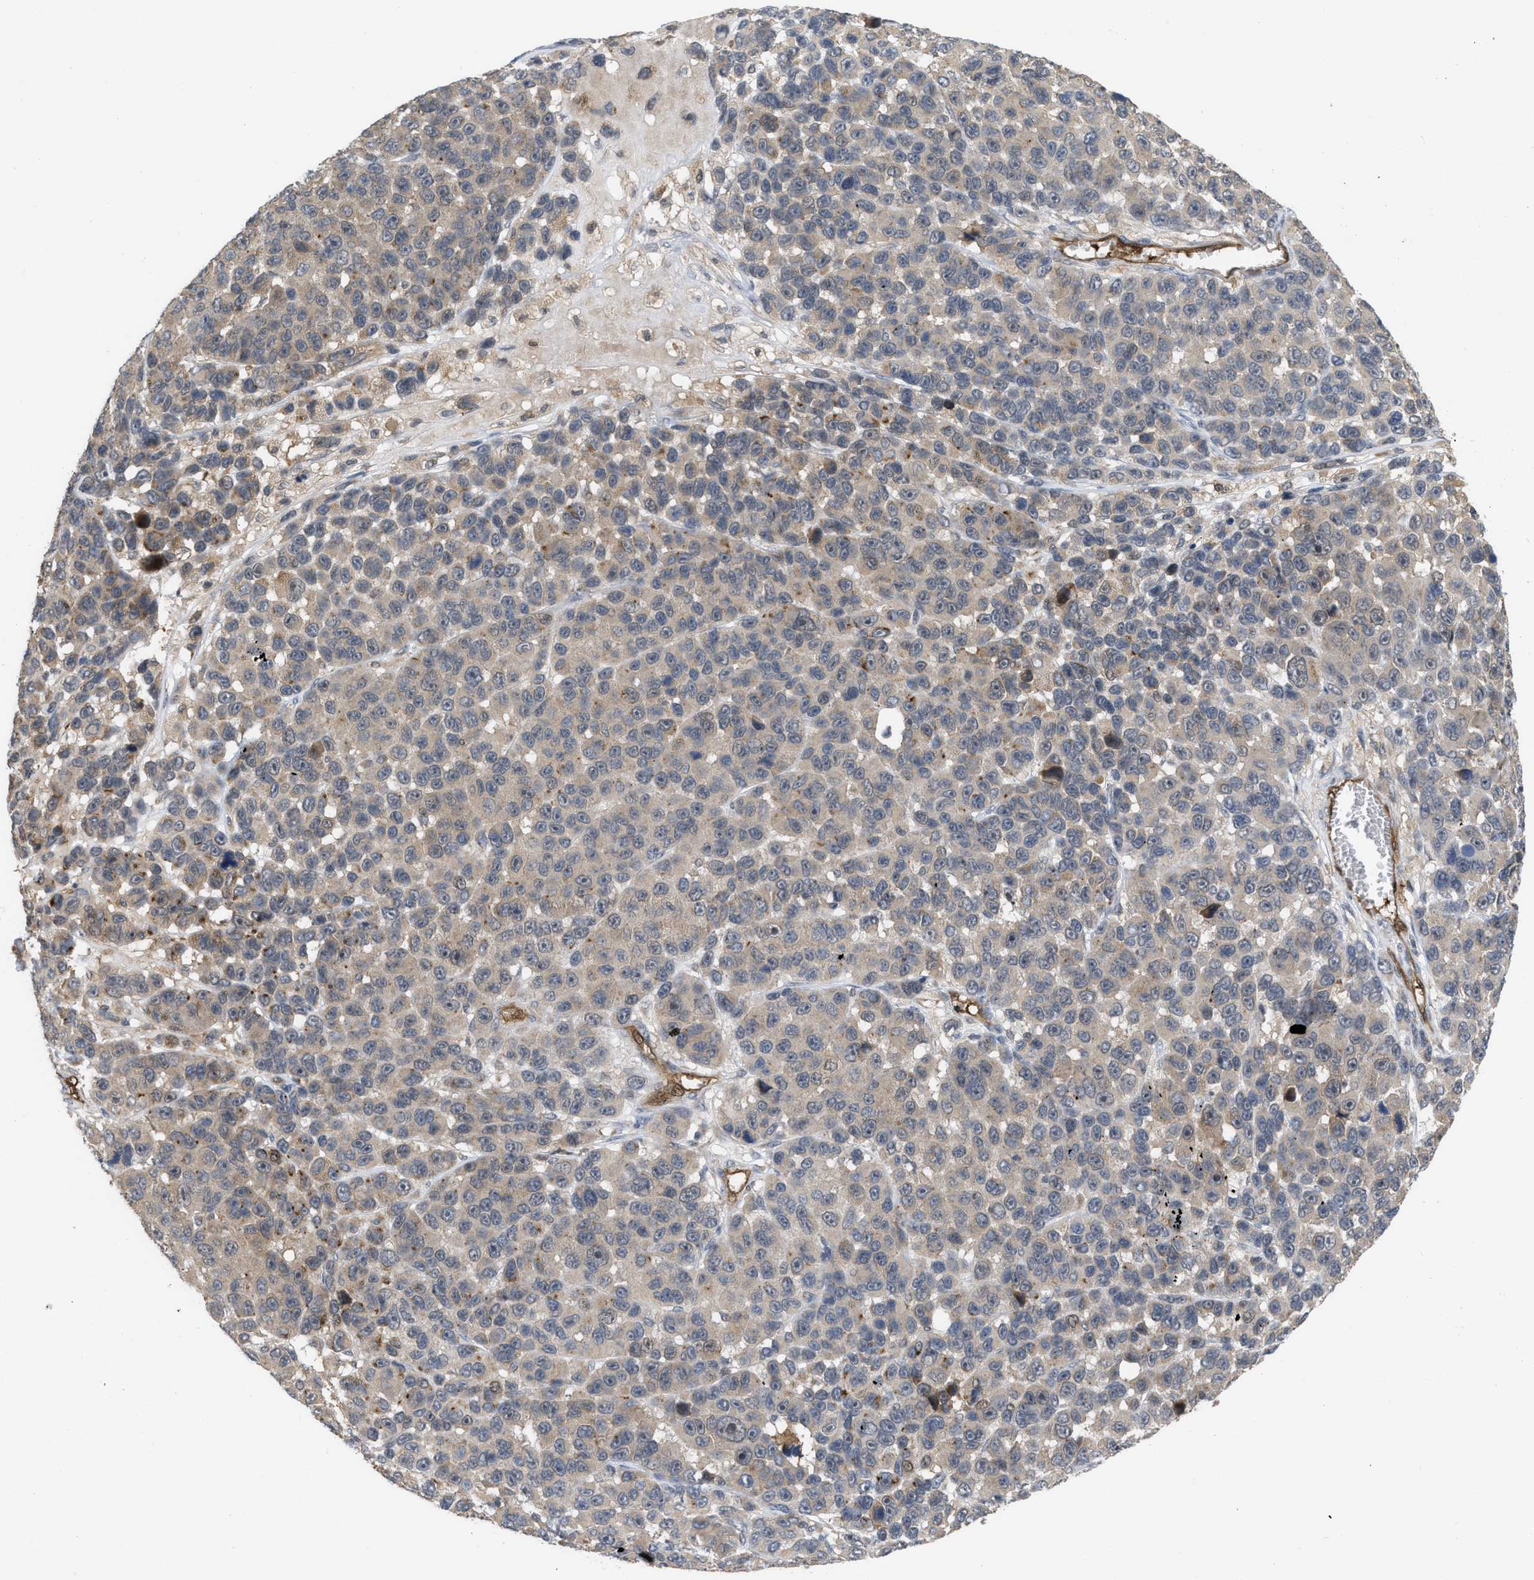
{"staining": {"intensity": "weak", "quantity": "<25%", "location": "cytoplasmic/membranous"}, "tissue": "melanoma", "cell_type": "Tumor cells", "image_type": "cancer", "snomed": [{"axis": "morphology", "description": "Malignant melanoma, NOS"}, {"axis": "topography", "description": "Skin"}], "caption": "The histopathology image exhibits no significant positivity in tumor cells of malignant melanoma.", "gene": "LDAF1", "patient": {"sex": "male", "age": 53}}